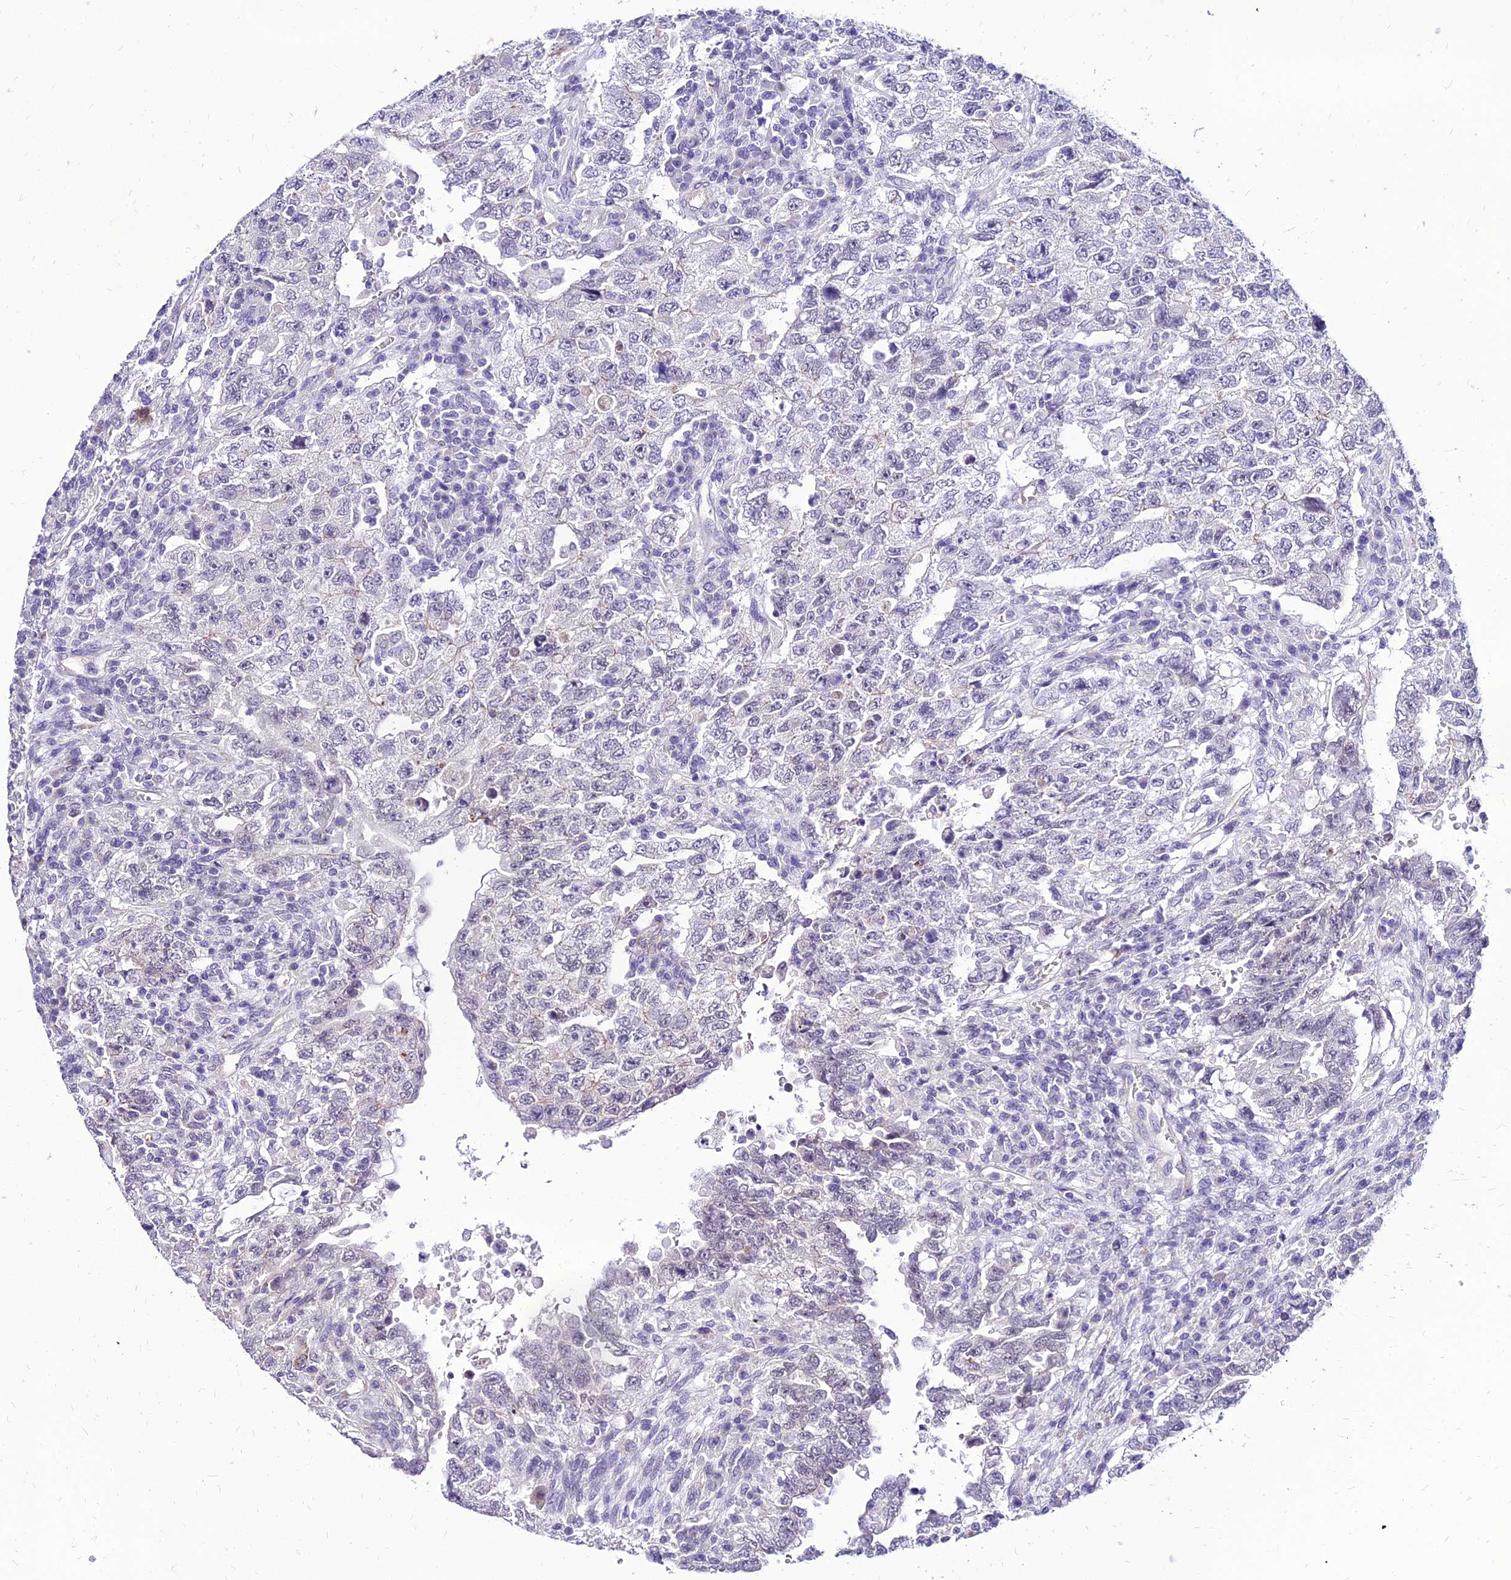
{"staining": {"intensity": "negative", "quantity": "none", "location": "none"}, "tissue": "testis cancer", "cell_type": "Tumor cells", "image_type": "cancer", "snomed": [{"axis": "morphology", "description": "Carcinoma, Embryonal, NOS"}, {"axis": "topography", "description": "Testis"}], "caption": "There is no significant expression in tumor cells of embryonal carcinoma (testis). (IHC, brightfield microscopy, high magnification).", "gene": "YEATS2", "patient": {"sex": "male", "age": 26}}